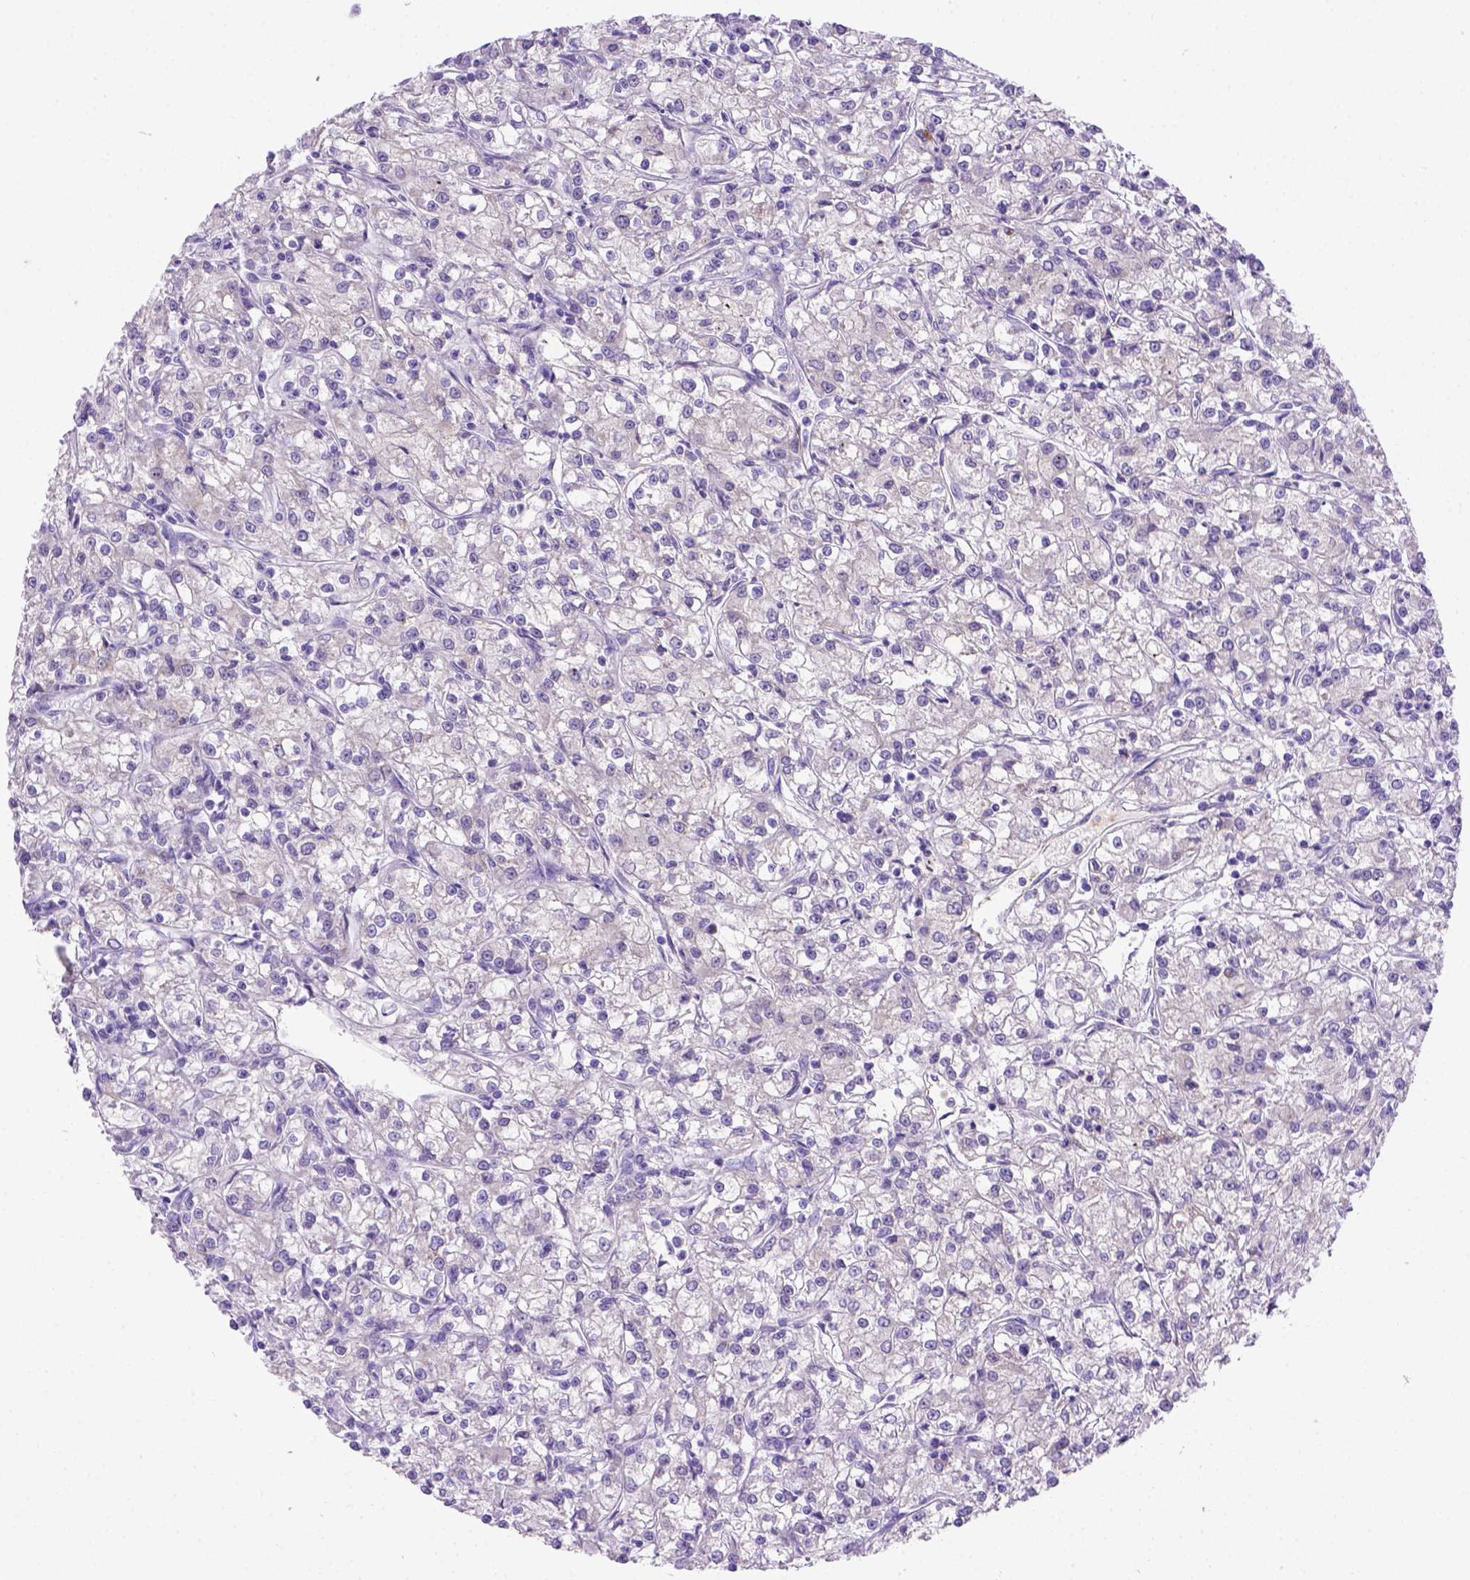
{"staining": {"intensity": "negative", "quantity": "none", "location": "none"}, "tissue": "renal cancer", "cell_type": "Tumor cells", "image_type": "cancer", "snomed": [{"axis": "morphology", "description": "Adenocarcinoma, NOS"}, {"axis": "topography", "description": "Kidney"}], "caption": "Tumor cells show no significant staining in renal adenocarcinoma.", "gene": "SIRPD", "patient": {"sex": "female", "age": 59}}